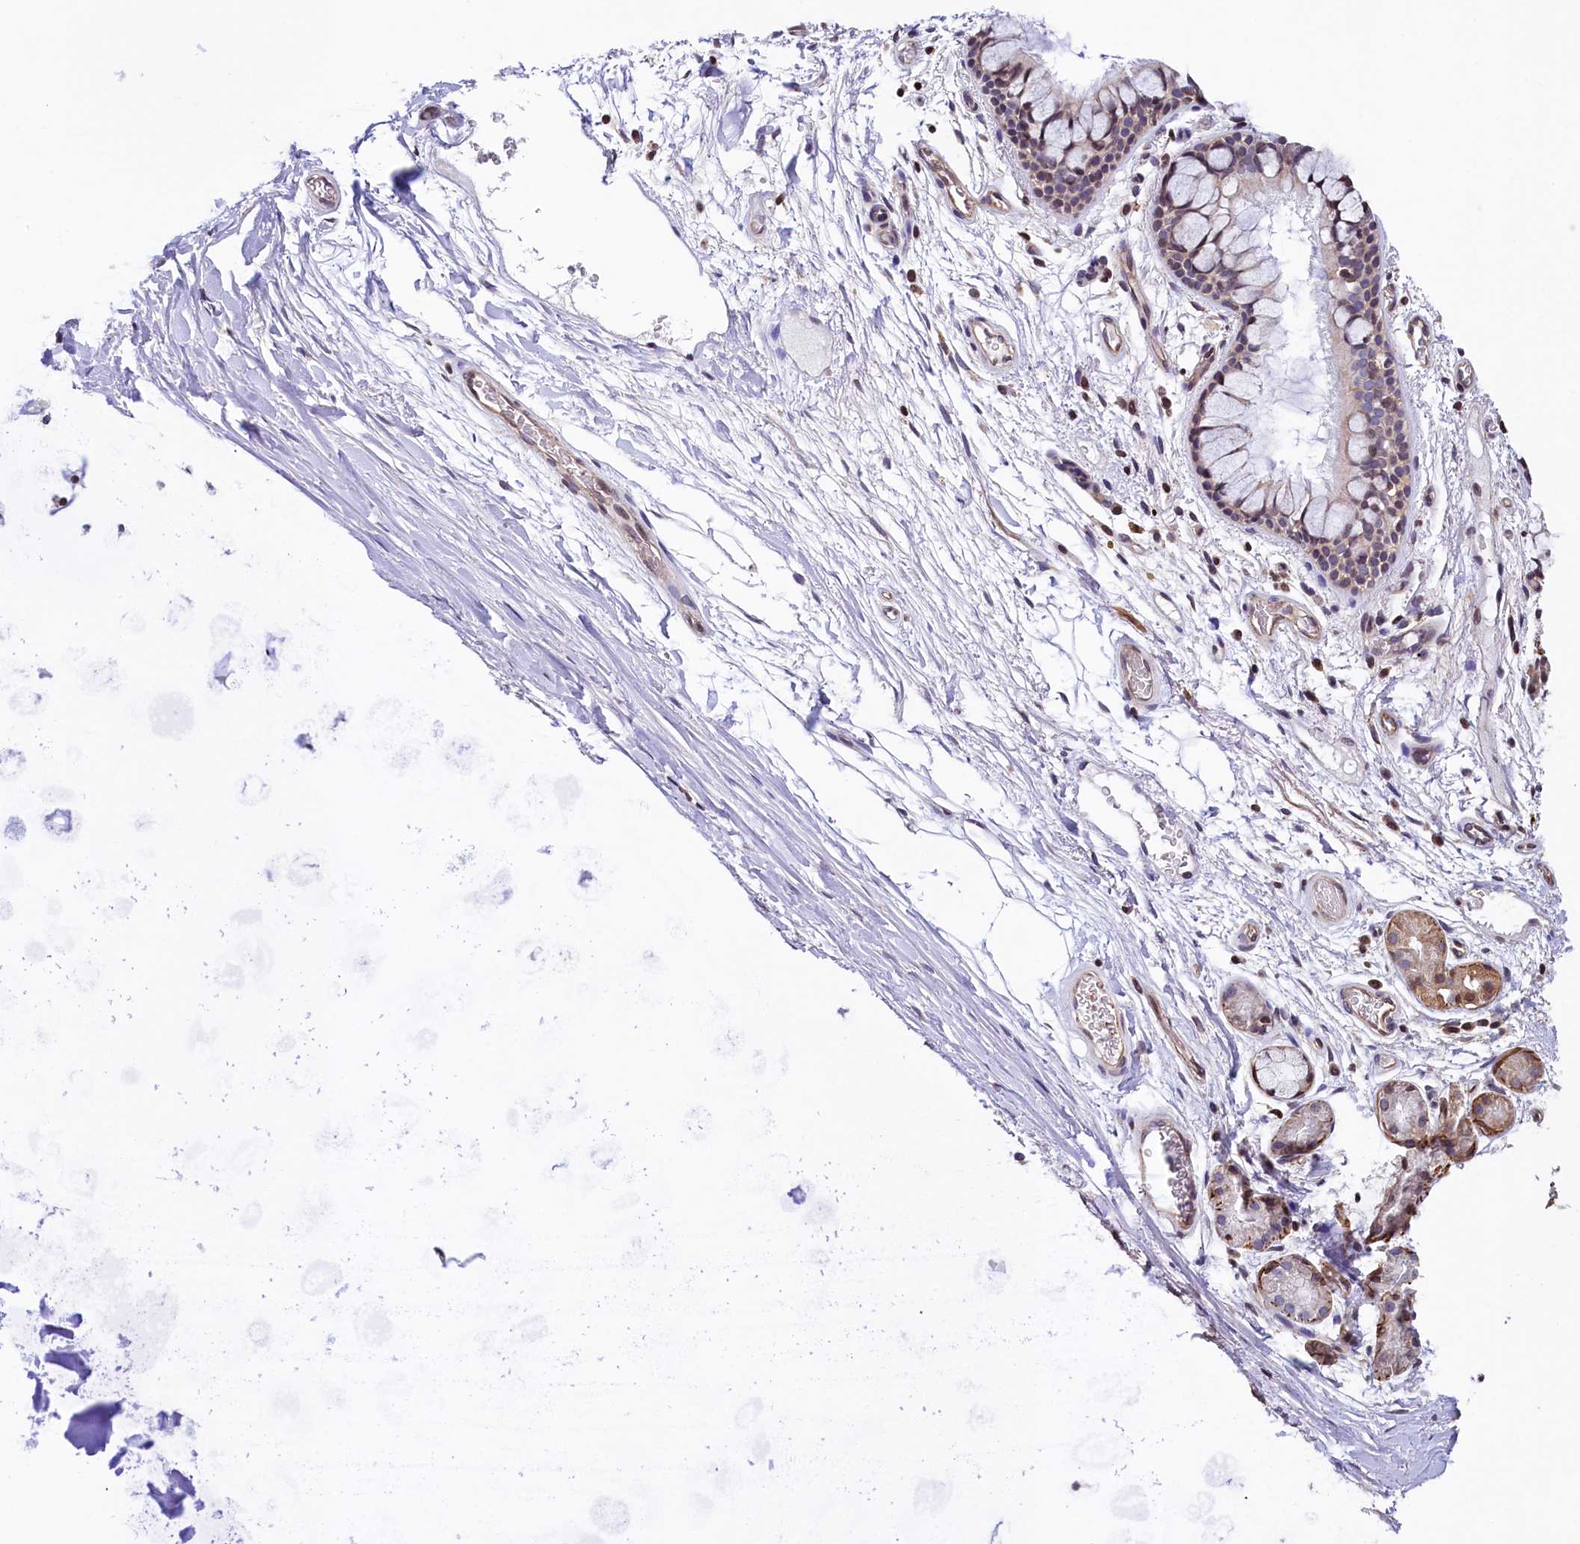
{"staining": {"intensity": "weak", "quantity": "25%-75%", "location": "cytoplasmic/membranous,nuclear"}, "tissue": "bronchus", "cell_type": "Respiratory epithelial cells", "image_type": "normal", "snomed": [{"axis": "morphology", "description": "Normal tissue, NOS"}, {"axis": "topography", "description": "Bronchus"}], "caption": "This is a micrograph of immunohistochemistry (IHC) staining of benign bronchus, which shows weak expression in the cytoplasmic/membranous,nuclear of respiratory epithelial cells.", "gene": "ZNF2", "patient": {"sex": "male", "age": 65}}